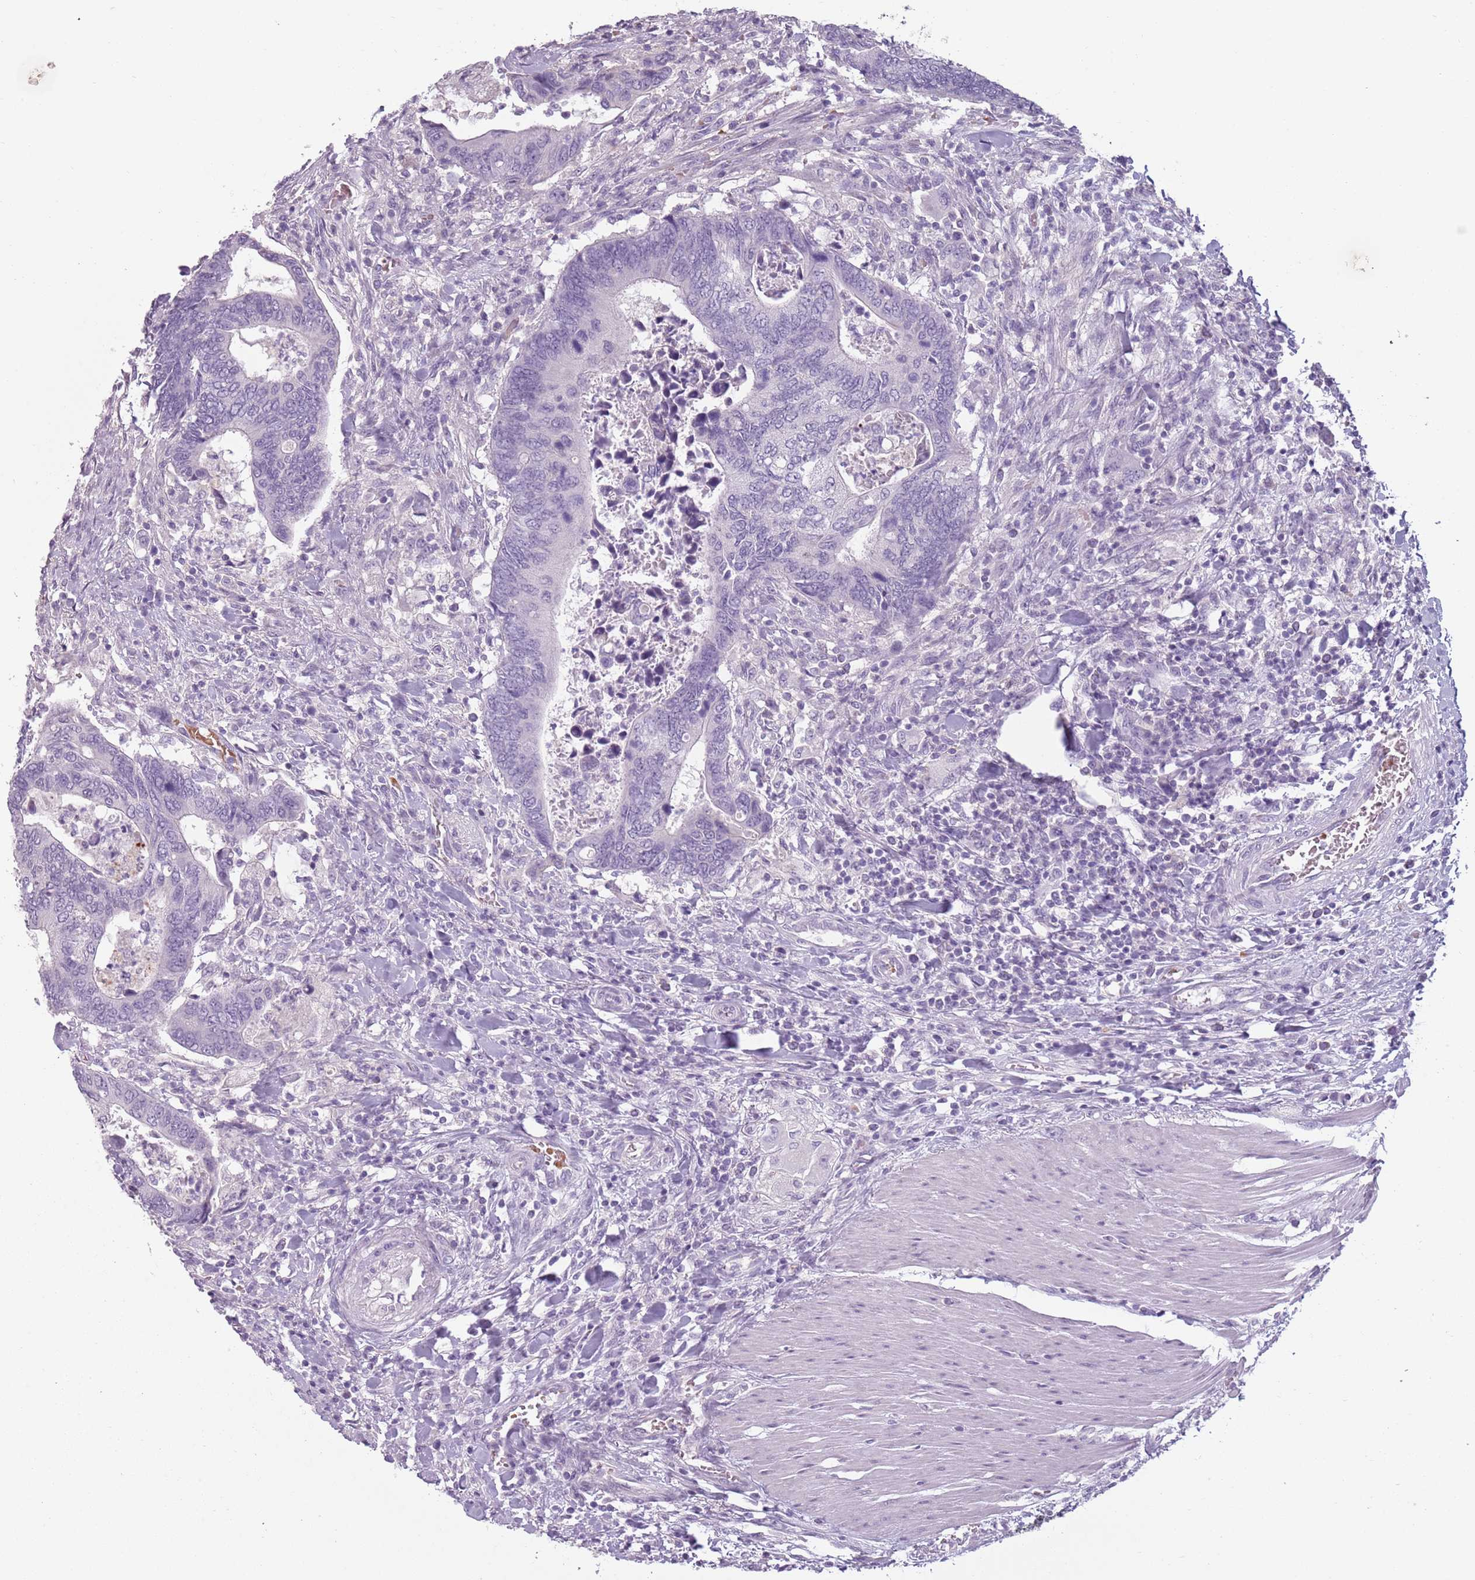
{"staining": {"intensity": "negative", "quantity": "none", "location": "none"}, "tissue": "colorectal cancer", "cell_type": "Tumor cells", "image_type": "cancer", "snomed": [{"axis": "morphology", "description": "Adenocarcinoma, NOS"}, {"axis": "topography", "description": "Colon"}], "caption": "Immunohistochemical staining of human adenocarcinoma (colorectal) reveals no significant positivity in tumor cells.", "gene": "PIEZO1", "patient": {"sex": "male", "age": 87}}